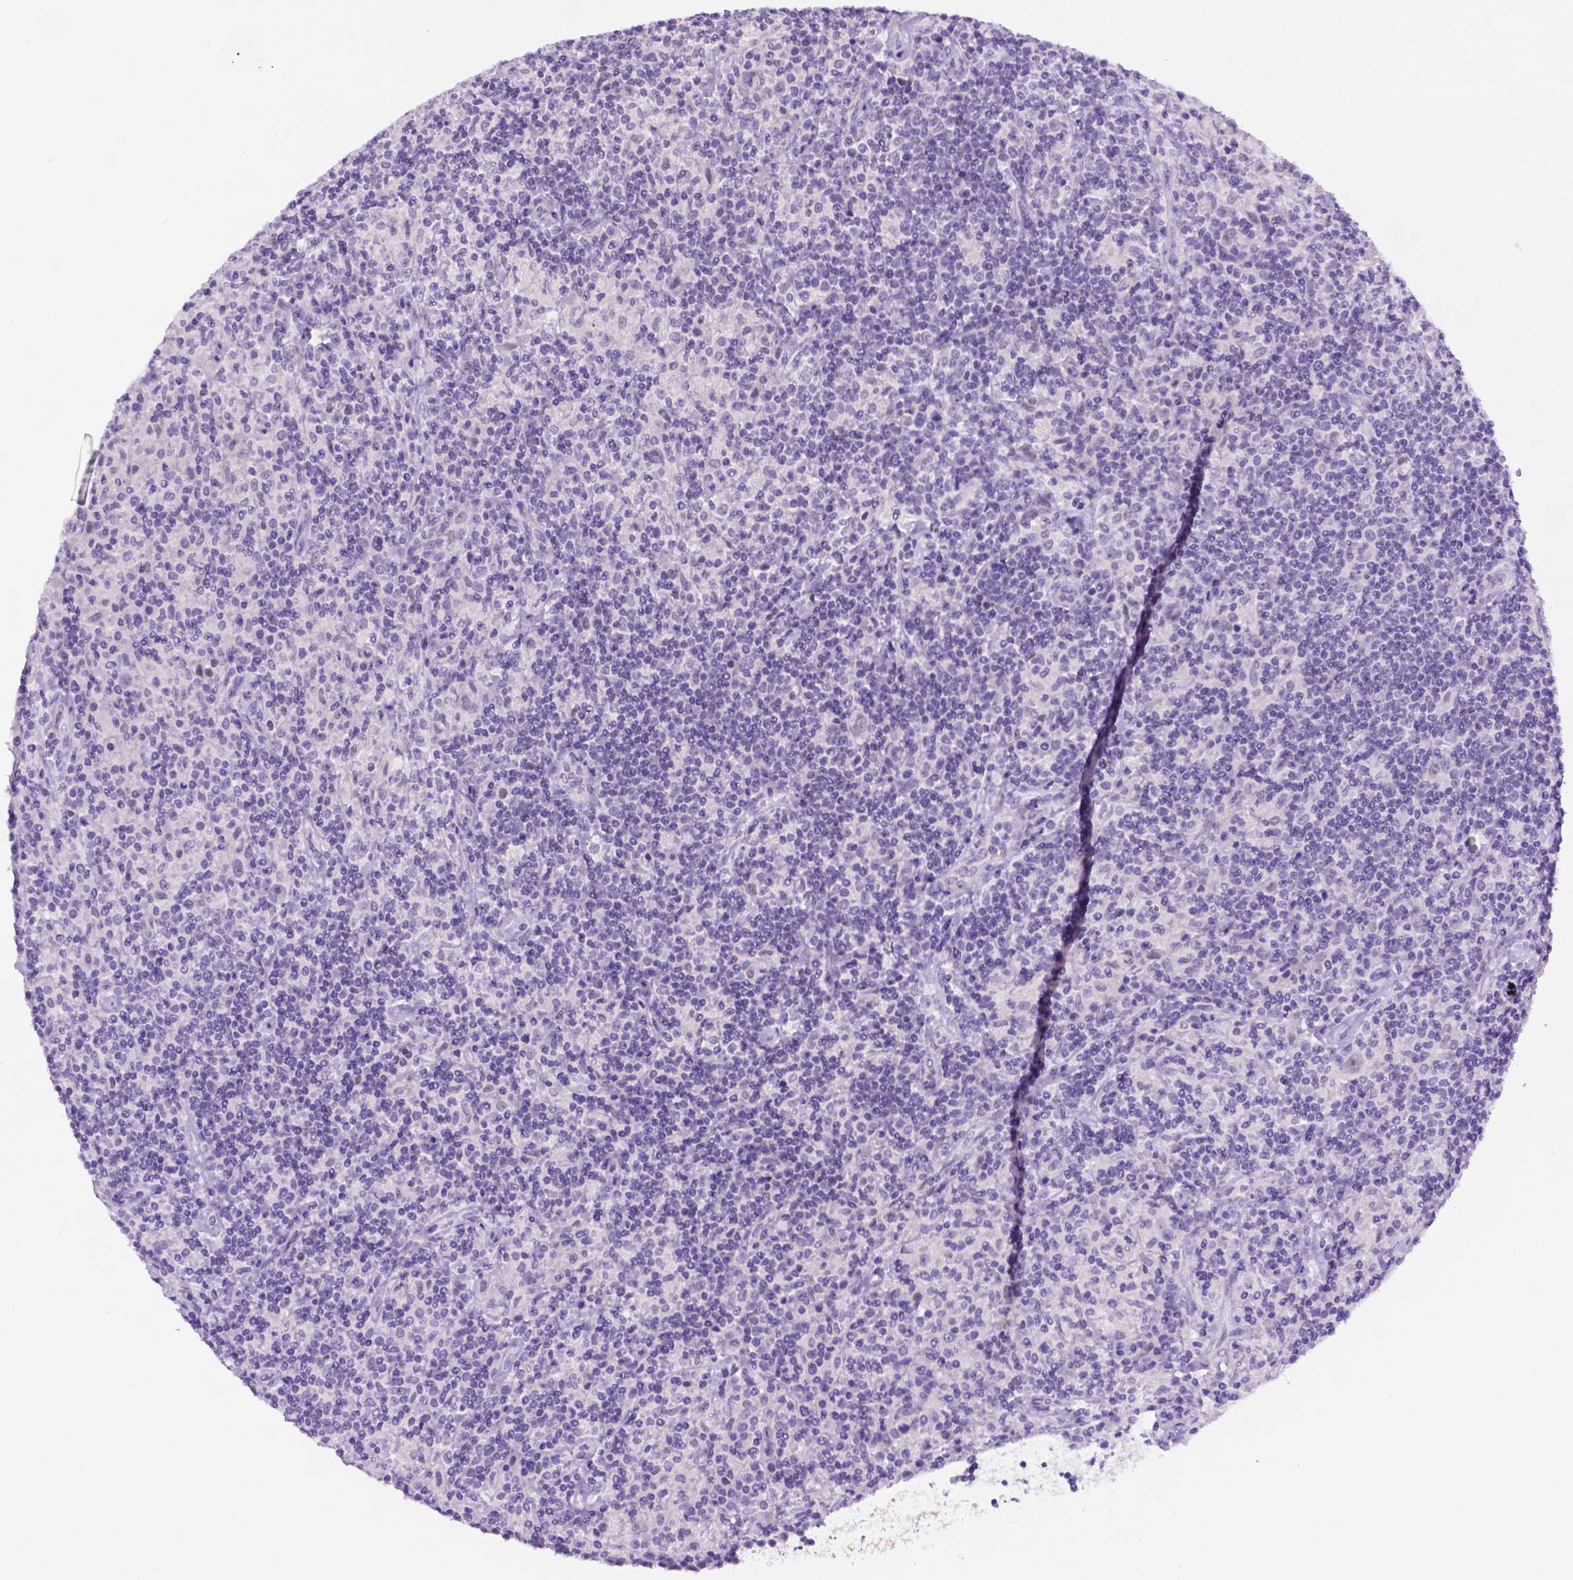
{"staining": {"intensity": "negative", "quantity": "none", "location": "none"}, "tissue": "lymphoma", "cell_type": "Tumor cells", "image_type": "cancer", "snomed": [{"axis": "morphology", "description": "Hodgkin's disease, NOS"}, {"axis": "topography", "description": "Lymph node"}], "caption": "Immunohistochemistry micrograph of human Hodgkin's disease stained for a protein (brown), which shows no staining in tumor cells. Nuclei are stained in blue.", "gene": "TACSTD2", "patient": {"sex": "male", "age": 70}}